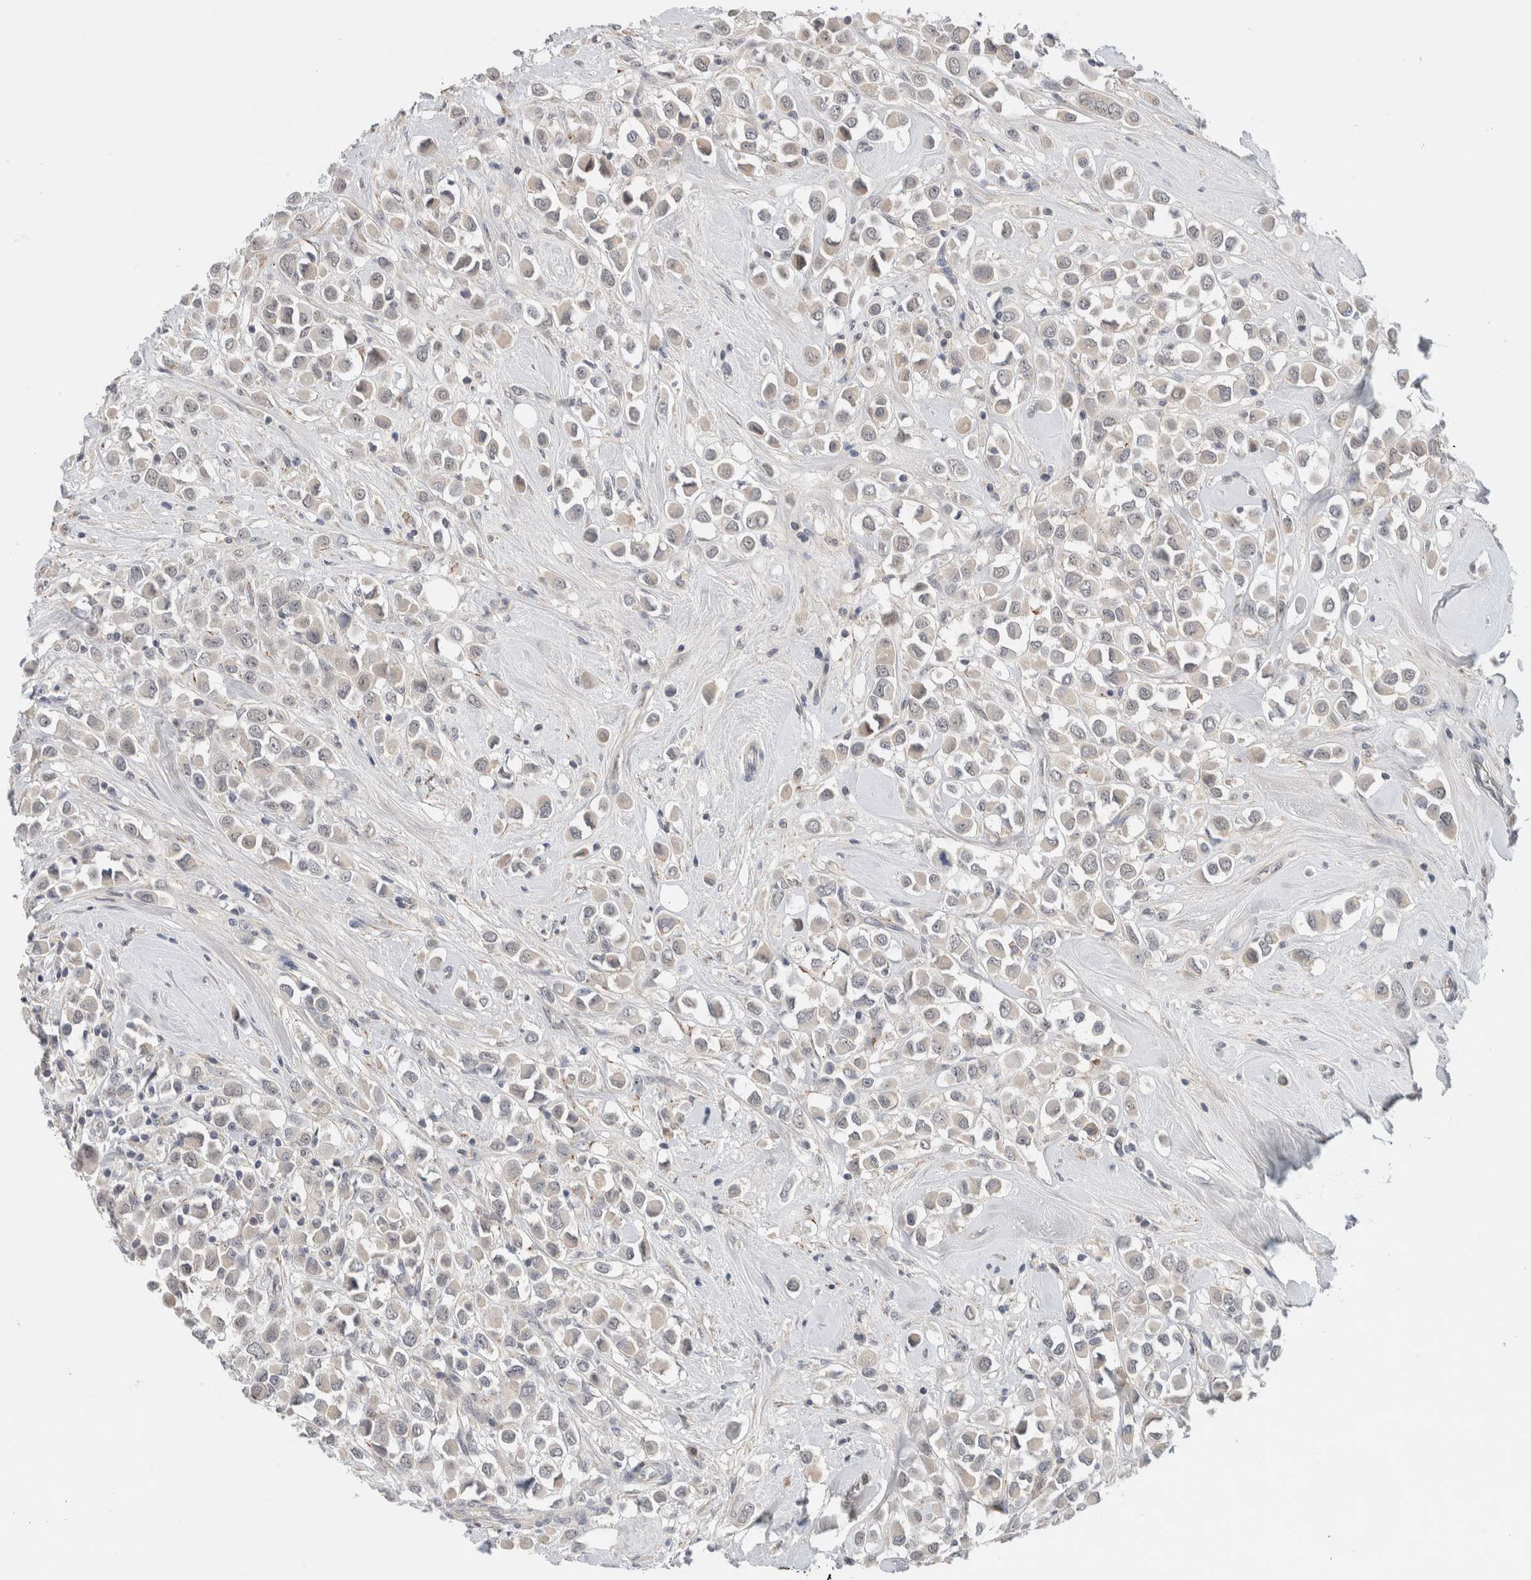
{"staining": {"intensity": "negative", "quantity": "none", "location": "none"}, "tissue": "breast cancer", "cell_type": "Tumor cells", "image_type": "cancer", "snomed": [{"axis": "morphology", "description": "Duct carcinoma"}, {"axis": "topography", "description": "Breast"}], "caption": "DAB immunohistochemical staining of intraductal carcinoma (breast) reveals no significant positivity in tumor cells.", "gene": "HCN3", "patient": {"sex": "female", "age": 61}}